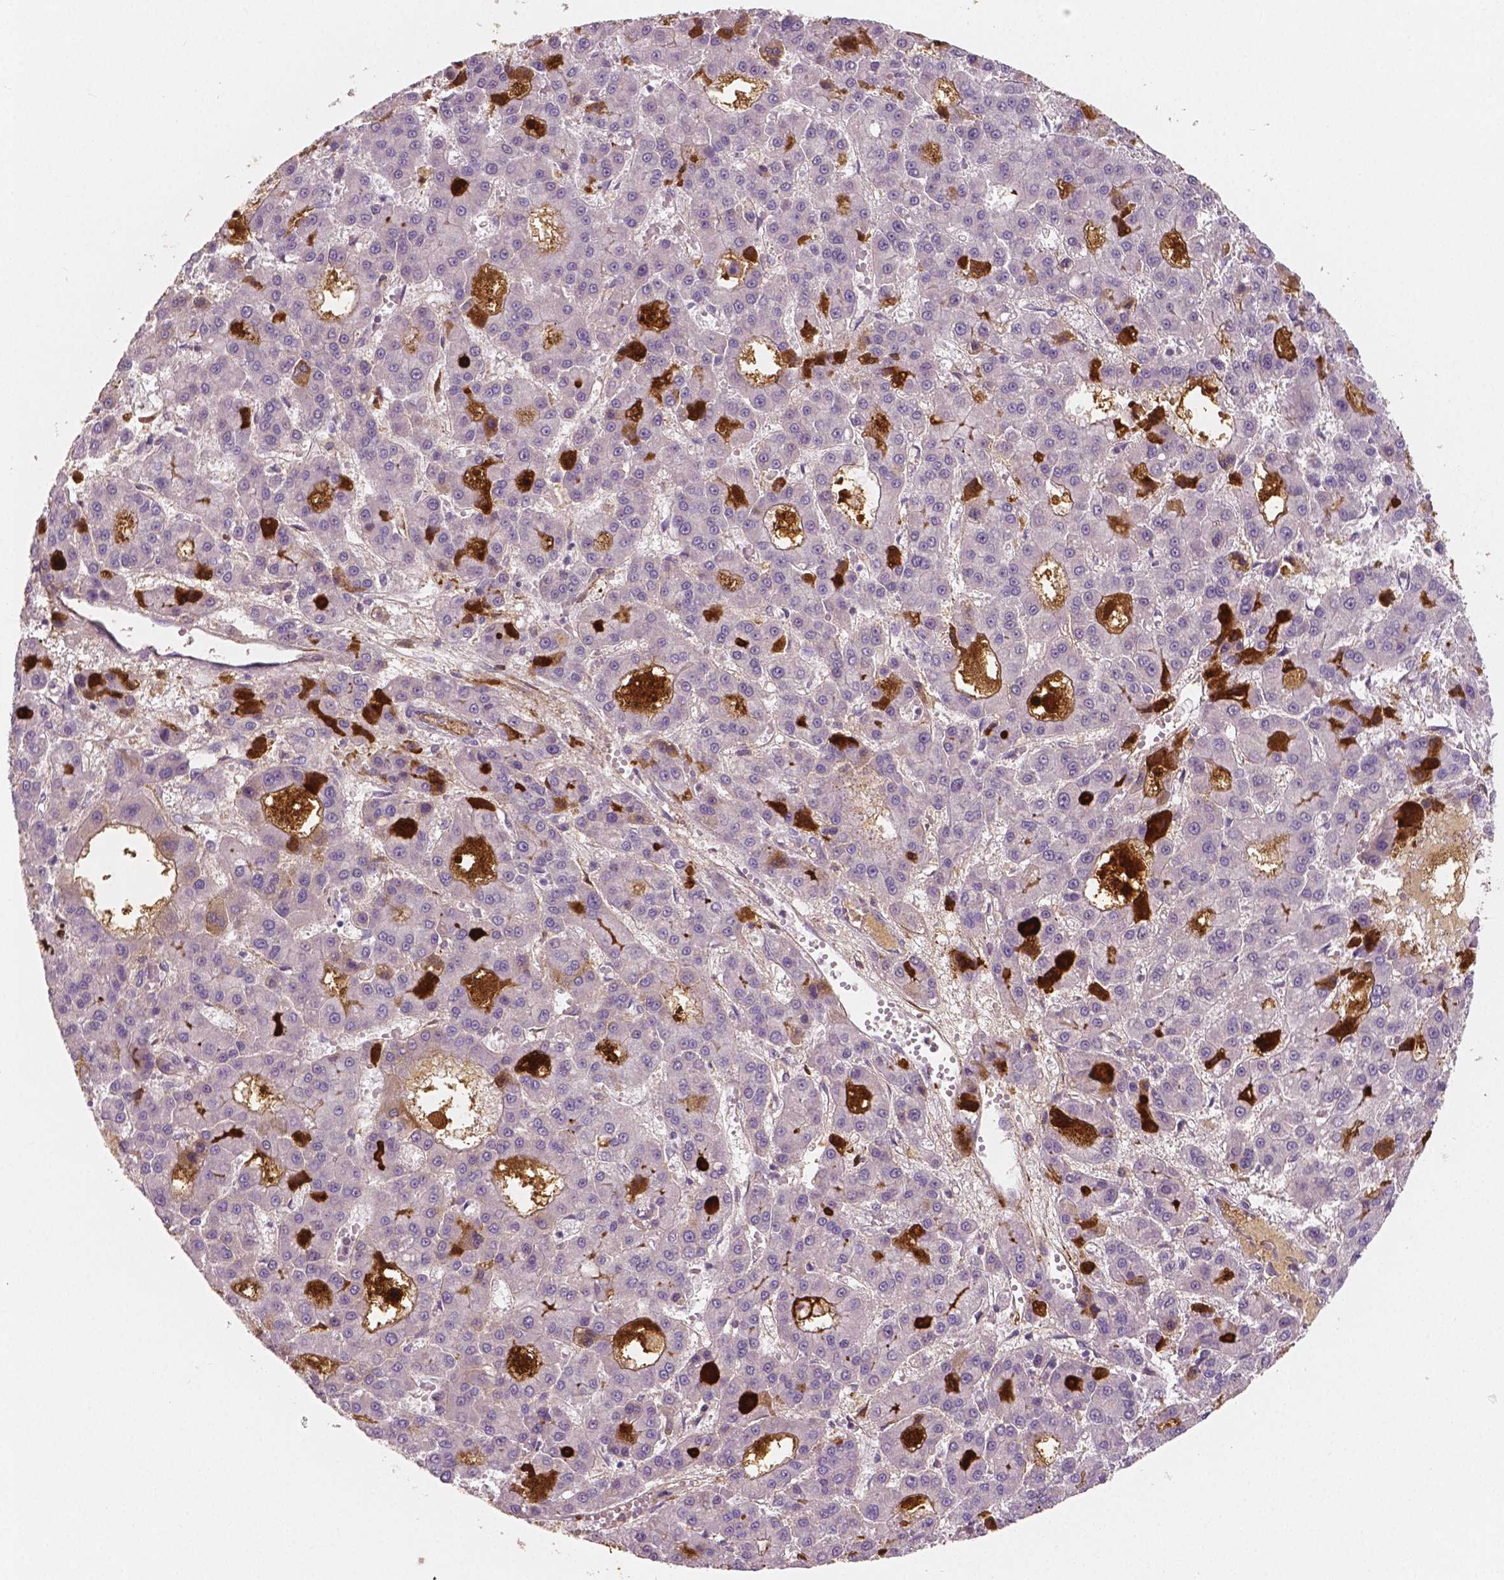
{"staining": {"intensity": "negative", "quantity": "none", "location": "none"}, "tissue": "liver cancer", "cell_type": "Tumor cells", "image_type": "cancer", "snomed": [{"axis": "morphology", "description": "Carcinoma, Hepatocellular, NOS"}, {"axis": "topography", "description": "Liver"}], "caption": "Liver cancer (hepatocellular carcinoma) stained for a protein using immunohistochemistry reveals no expression tumor cells.", "gene": "APOA4", "patient": {"sex": "male", "age": 70}}